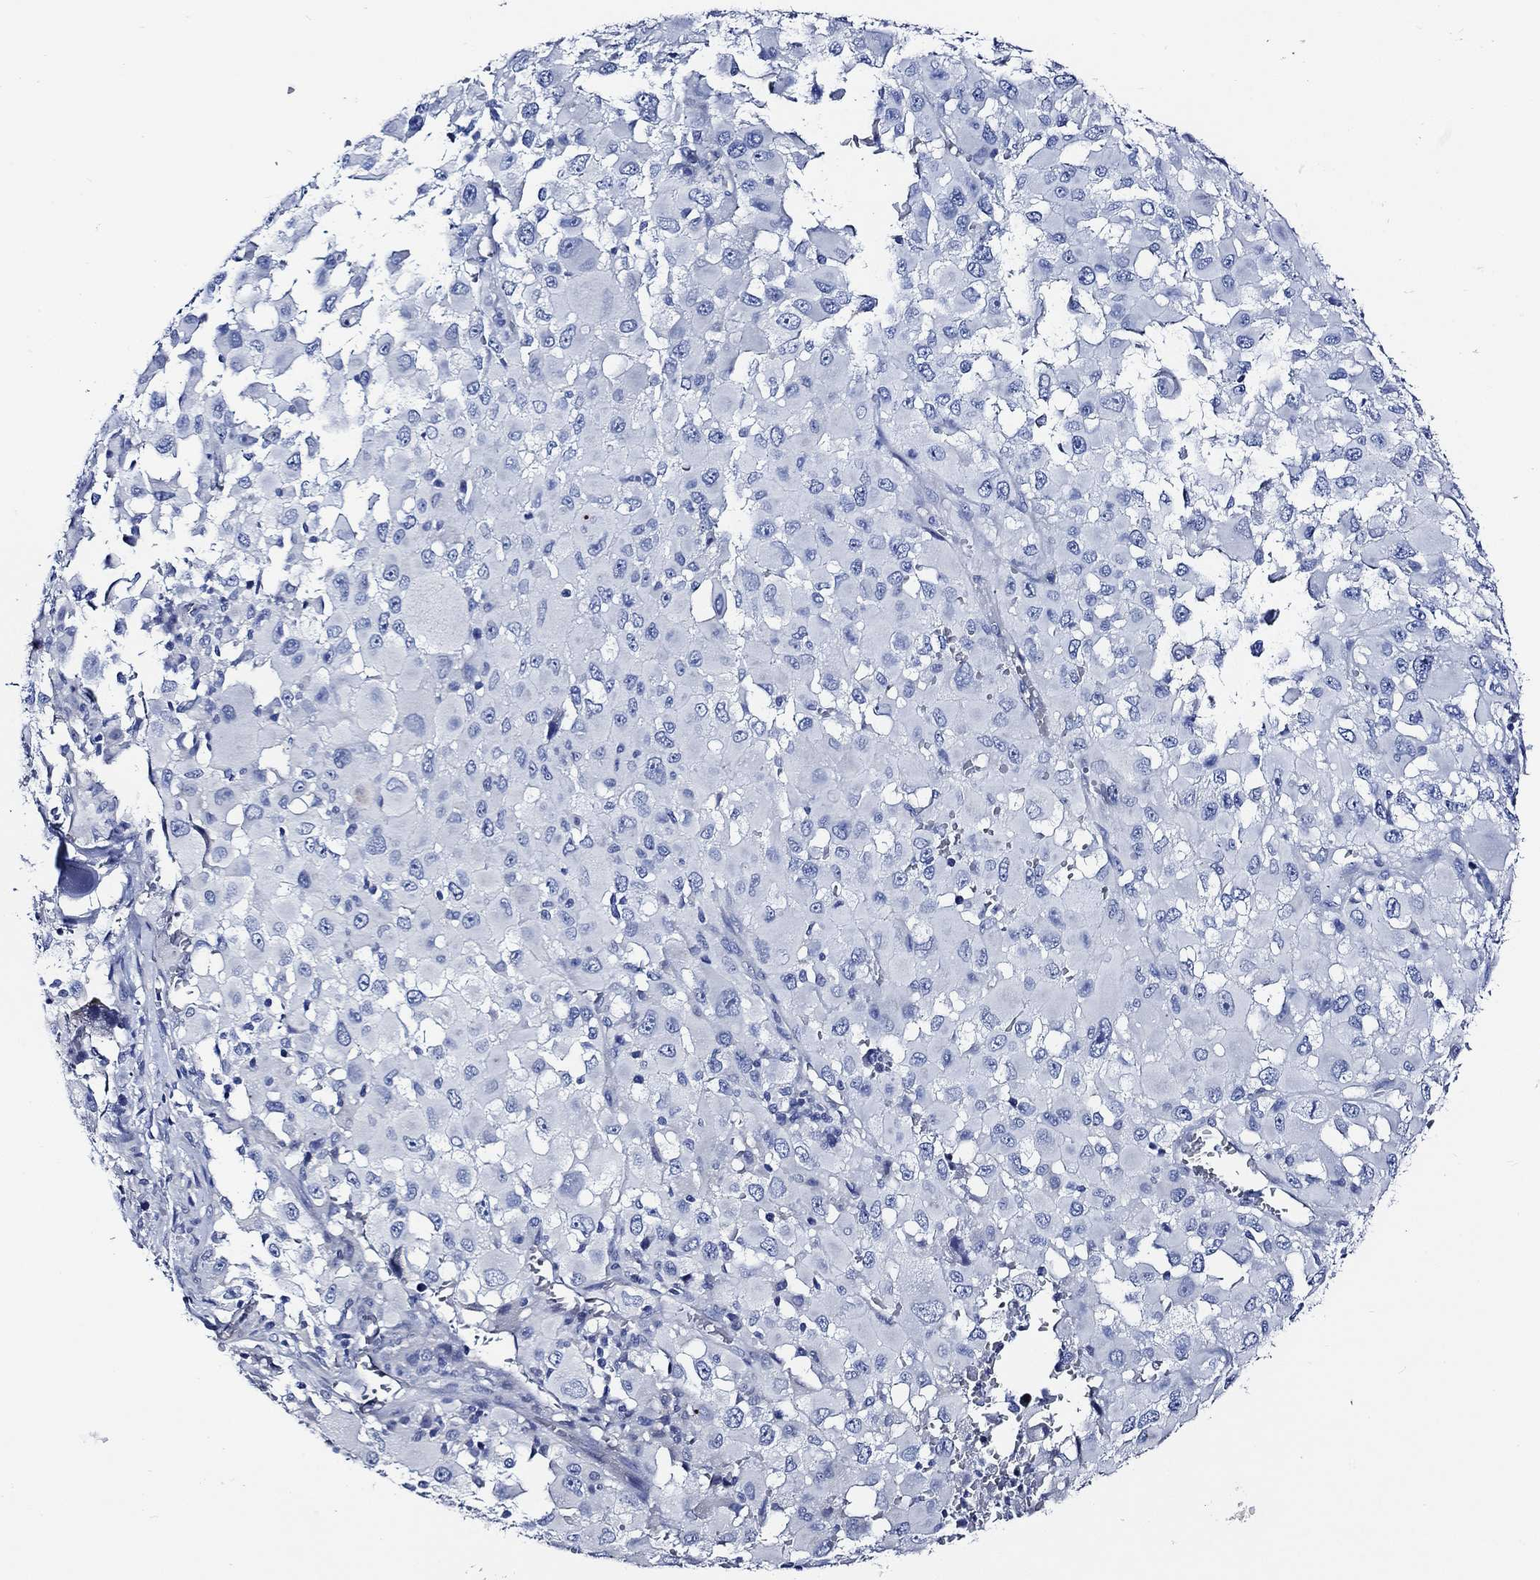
{"staining": {"intensity": "negative", "quantity": "none", "location": "none"}, "tissue": "melanoma", "cell_type": "Tumor cells", "image_type": "cancer", "snomed": [{"axis": "morphology", "description": "Malignant melanoma, Metastatic site"}, {"axis": "topography", "description": "Lymph node"}], "caption": "Immunohistochemical staining of malignant melanoma (metastatic site) demonstrates no significant staining in tumor cells. Nuclei are stained in blue.", "gene": "WDR62", "patient": {"sex": "male", "age": 50}}